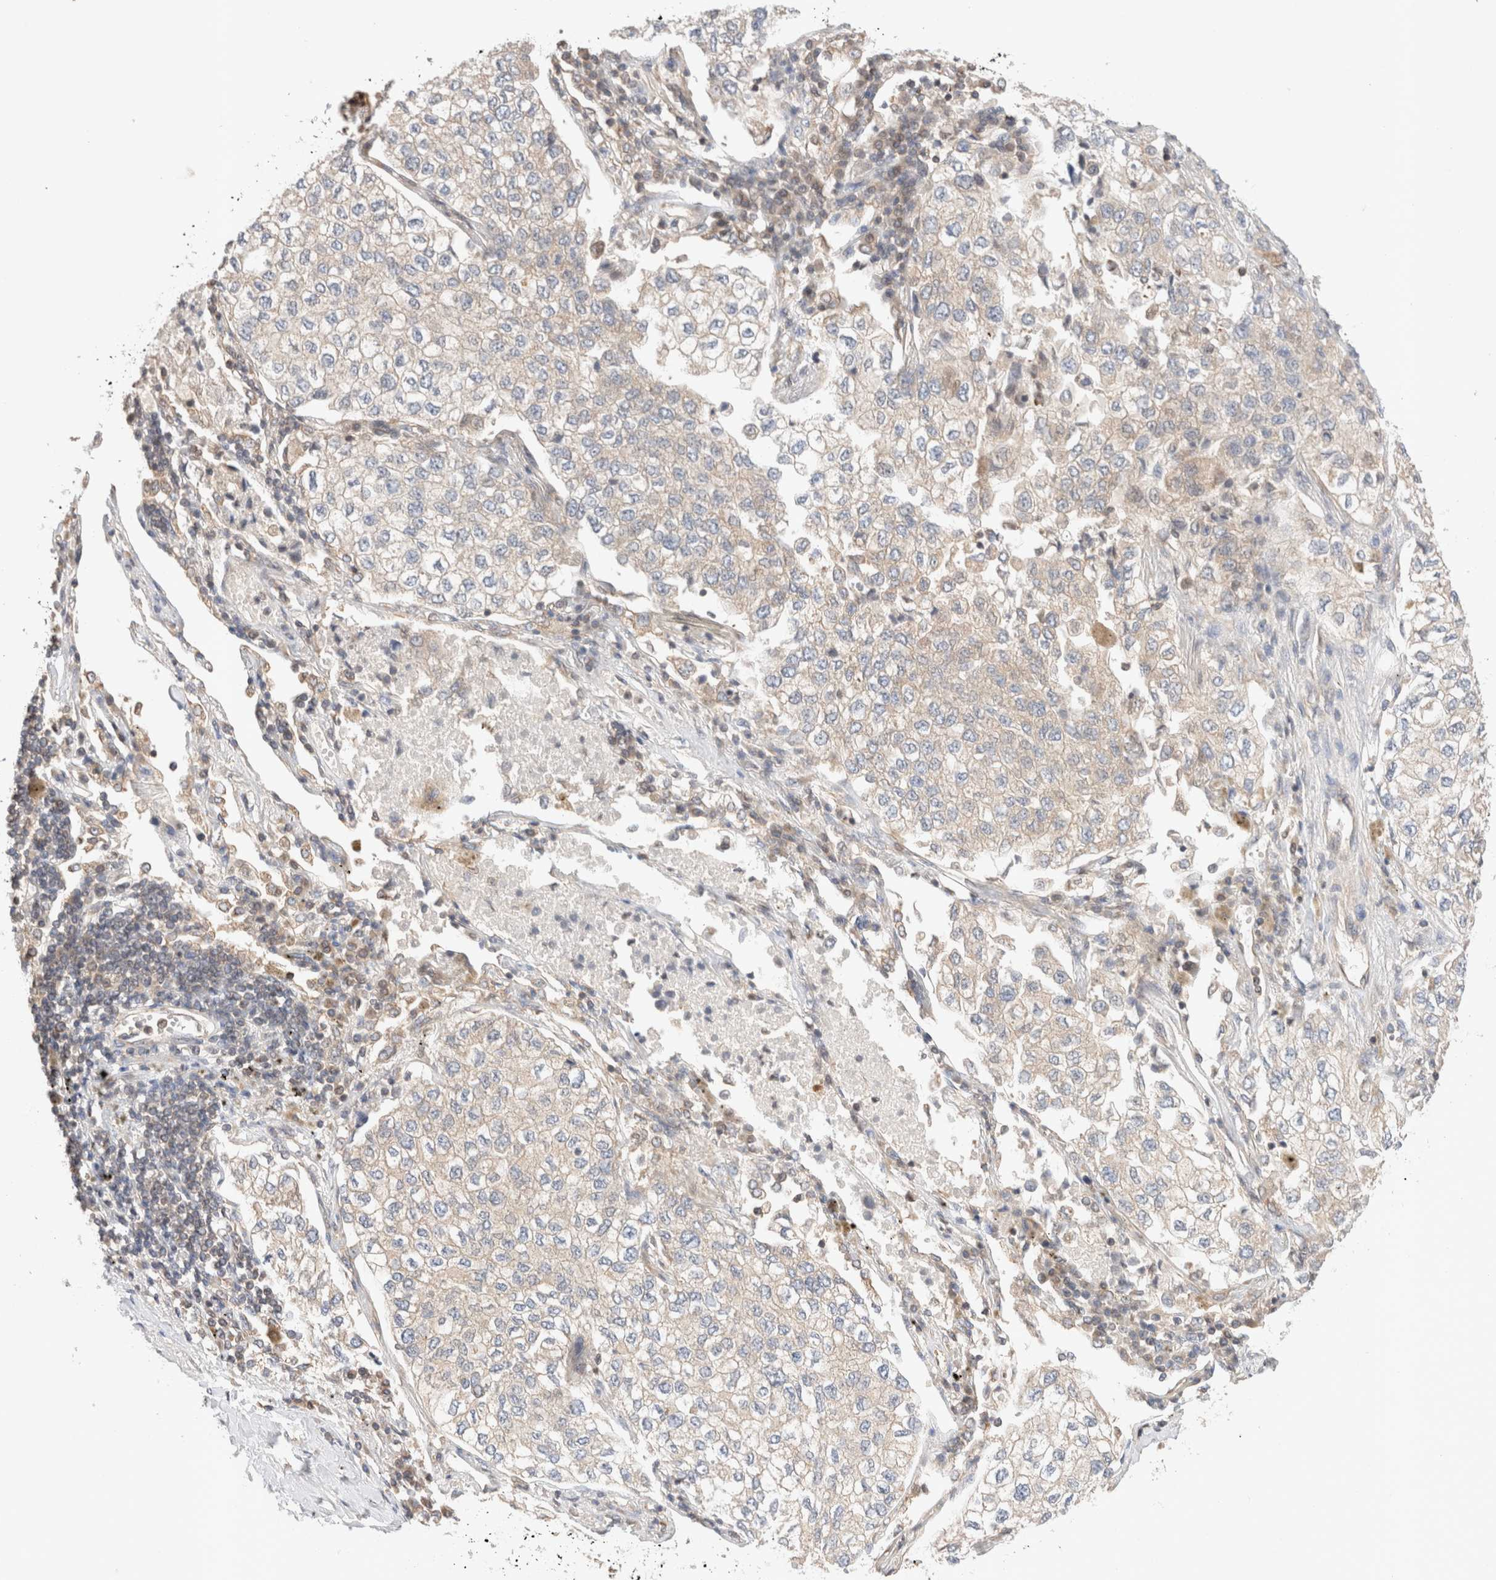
{"staining": {"intensity": "negative", "quantity": "none", "location": "none"}, "tissue": "lung cancer", "cell_type": "Tumor cells", "image_type": "cancer", "snomed": [{"axis": "morphology", "description": "Adenocarcinoma, NOS"}, {"axis": "topography", "description": "Lung"}], "caption": "Immunohistochemical staining of lung cancer (adenocarcinoma) reveals no significant positivity in tumor cells.", "gene": "SIKE1", "patient": {"sex": "male", "age": 63}}